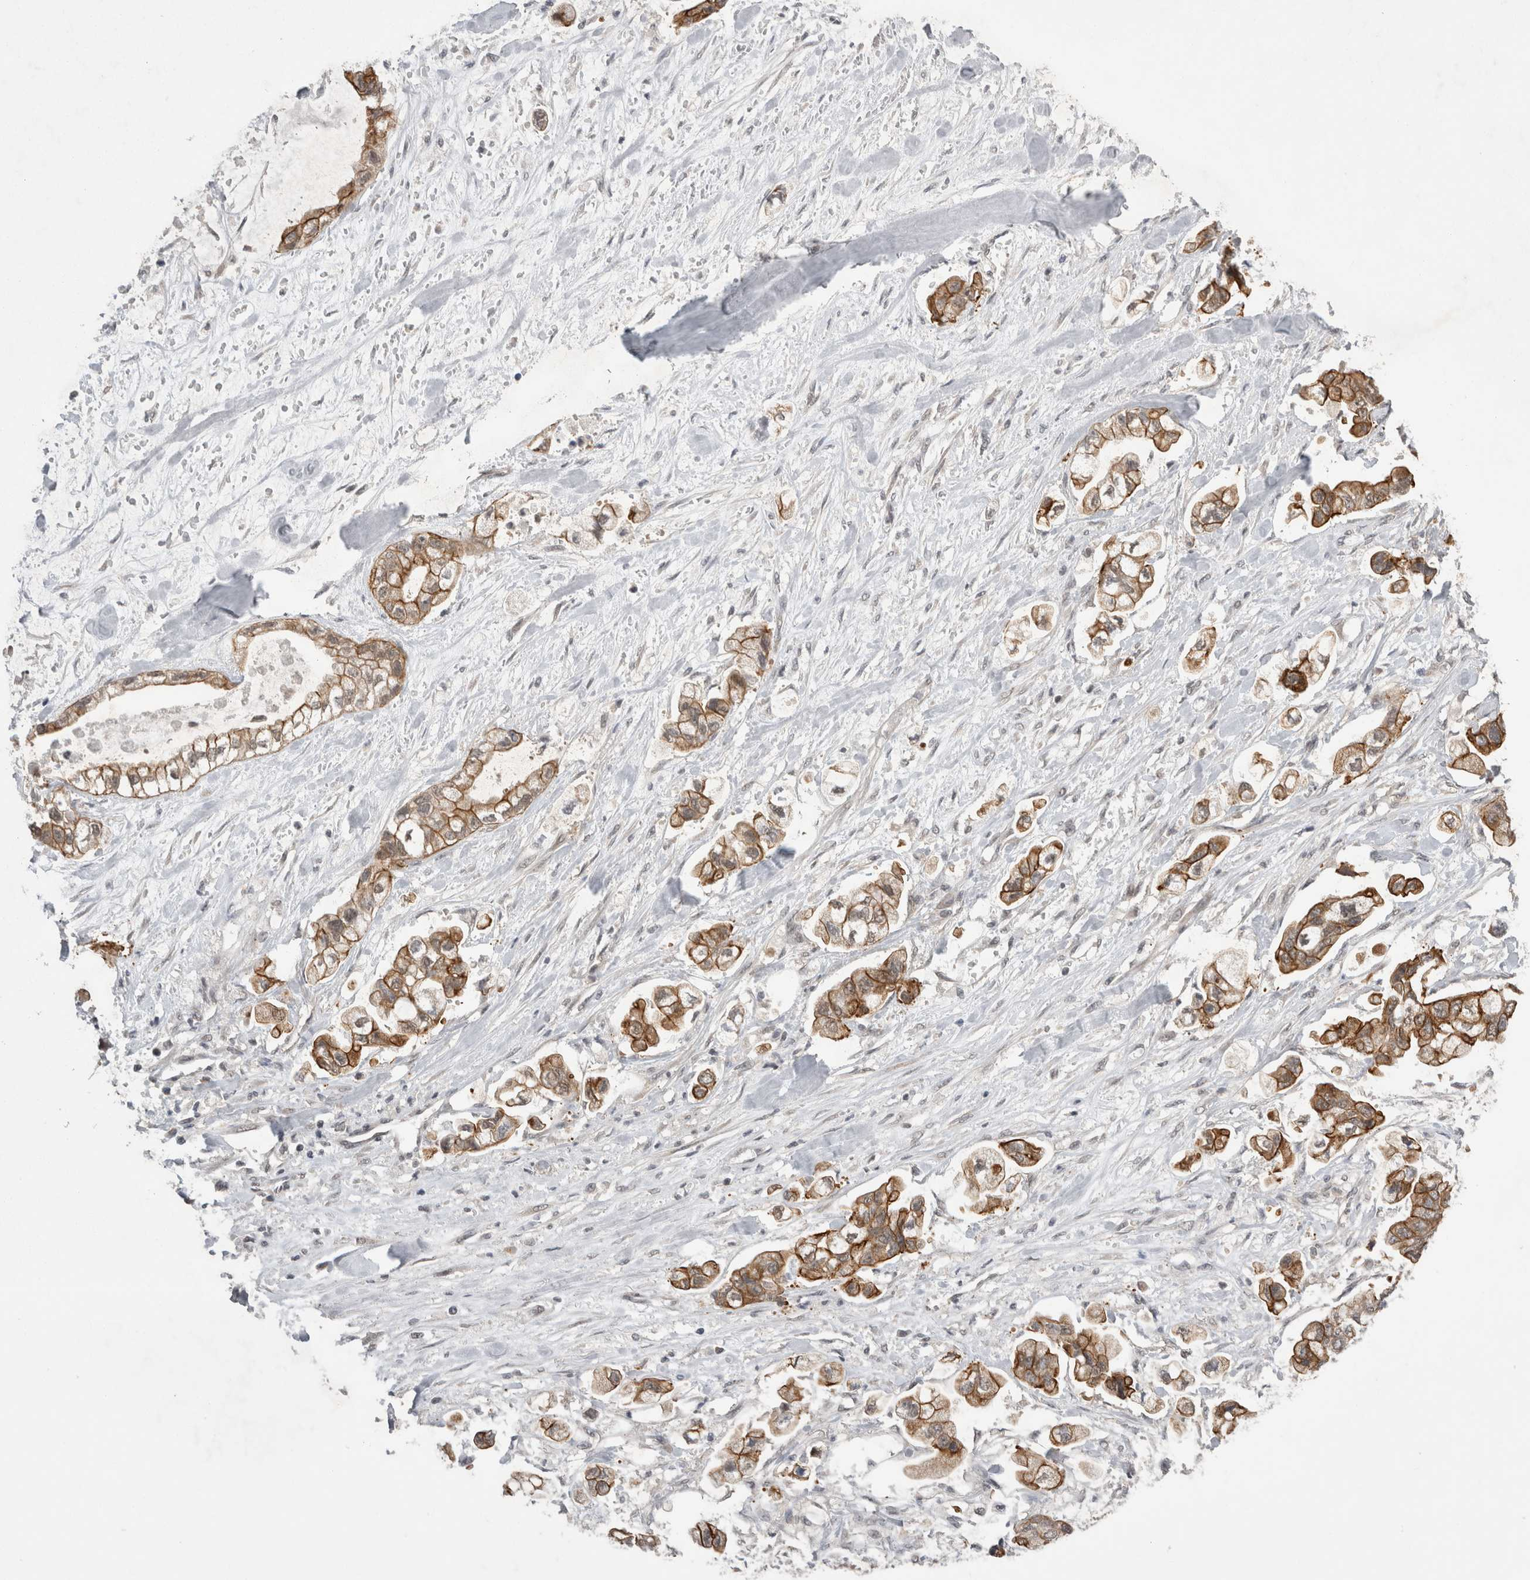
{"staining": {"intensity": "moderate", "quantity": ">75%", "location": "cytoplasmic/membranous"}, "tissue": "stomach cancer", "cell_type": "Tumor cells", "image_type": "cancer", "snomed": [{"axis": "morphology", "description": "Normal tissue, NOS"}, {"axis": "morphology", "description": "Adenocarcinoma, NOS"}, {"axis": "topography", "description": "Stomach"}], "caption": "The histopathology image displays staining of stomach cancer, revealing moderate cytoplasmic/membranous protein expression (brown color) within tumor cells.", "gene": "ZNF341", "patient": {"sex": "male", "age": 62}}